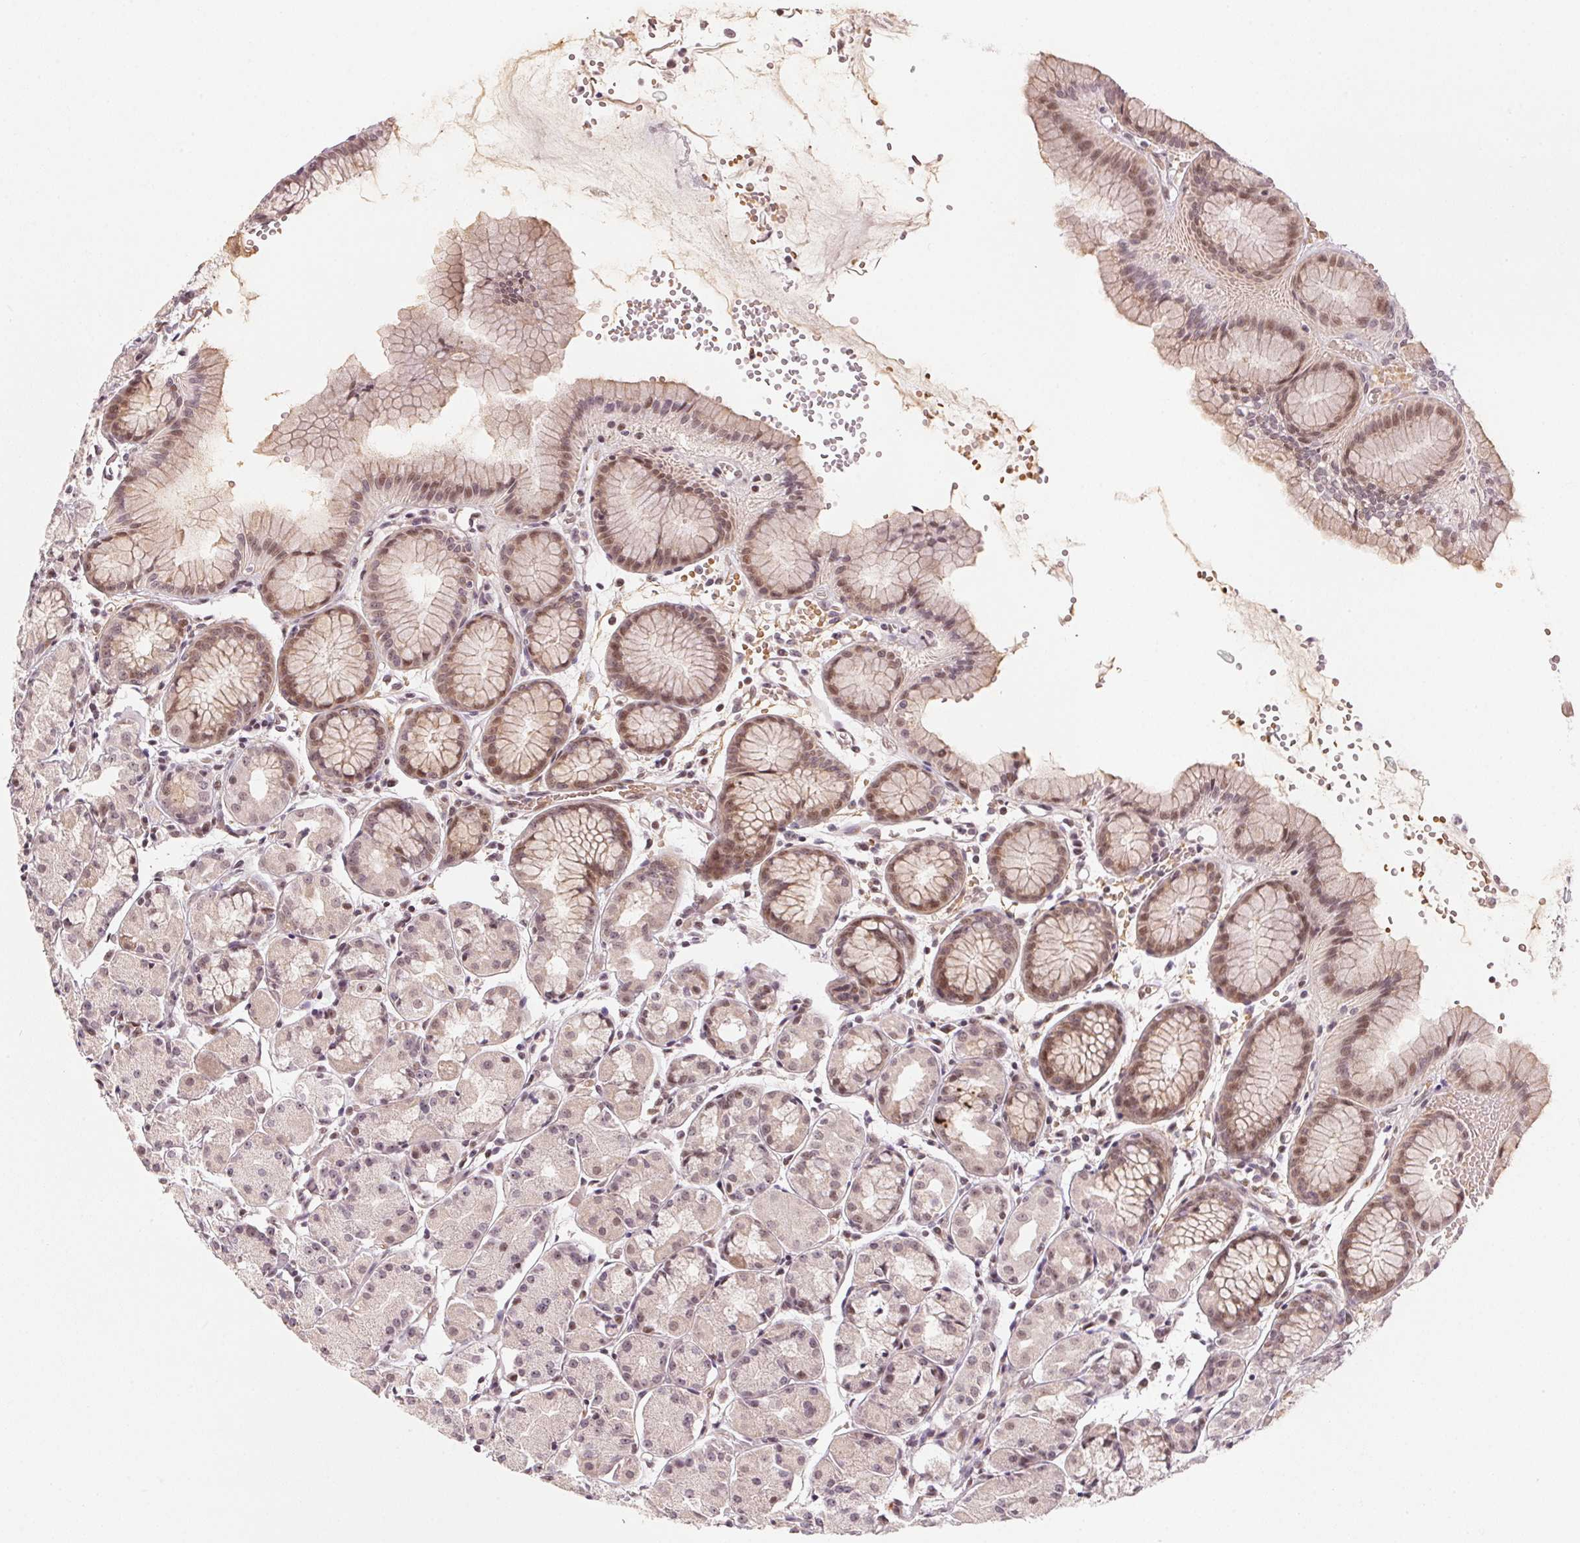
{"staining": {"intensity": "moderate", "quantity": "25%-75%", "location": "cytoplasmic/membranous,nuclear"}, "tissue": "stomach", "cell_type": "Glandular cells", "image_type": "normal", "snomed": [{"axis": "morphology", "description": "Normal tissue, NOS"}, {"axis": "topography", "description": "Stomach, upper"}], "caption": "A micrograph showing moderate cytoplasmic/membranous,nuclear staining in about 25%-75% of glandular cells in normal stomach, as visualized by brown immunohistochemical staining.", "gene": "KAT6A", "patient": {"sex": "male", "age": 47}}